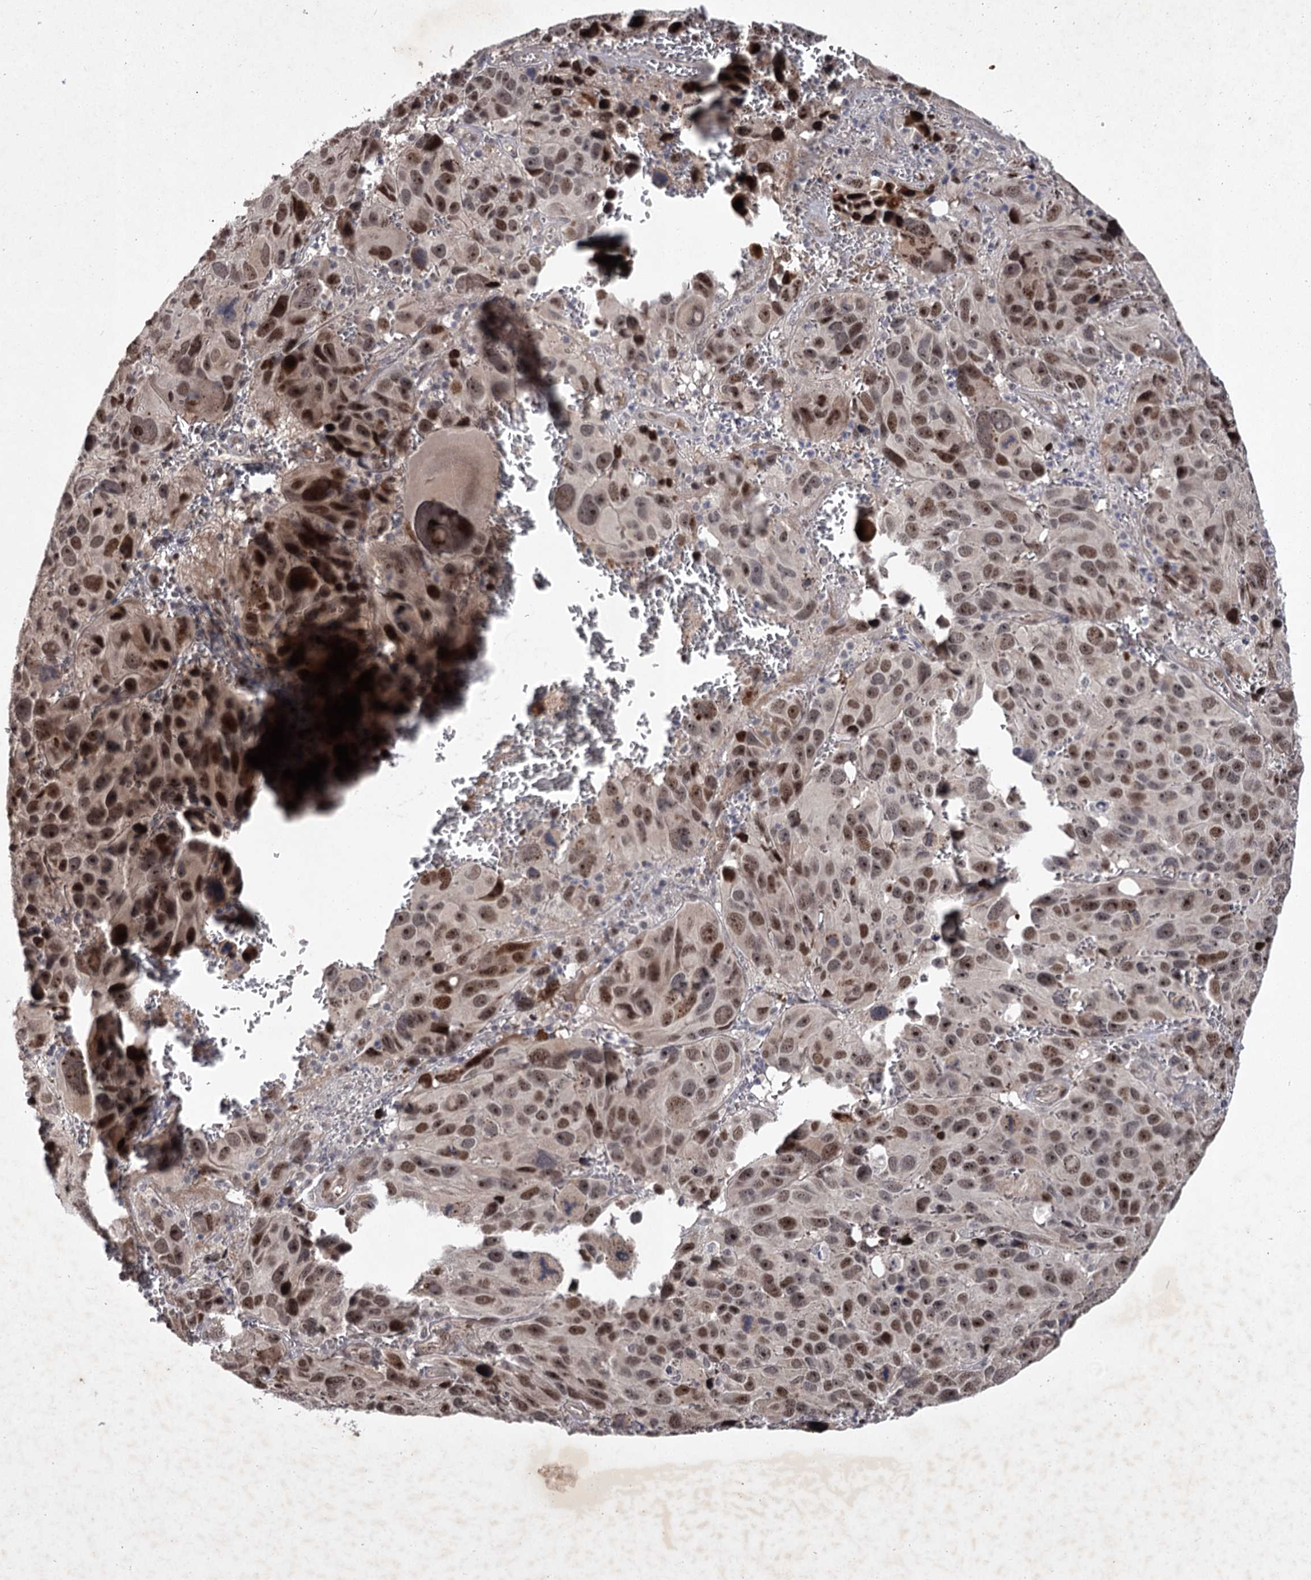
{"staining": {"intensity": "moderate", "quantity": ">75%", "location": "nuclear"}, "tissue": "melanoma", "cell_type": "Tumor cells", "image_type": "cancer", "snomed": [{"axis": "morphology", "description": "Malignant melanoma, NOS"}, {"axis": "topography", "description": "Skin"}], "caption": "This photomicrograph reveals immunohistochemistry staining of human malignant melanoma, with medium moderate nuclear expression in about >75% of tumor cells.", "gene": "RNF44", "patient": {"sex": "male", "age": 84}}